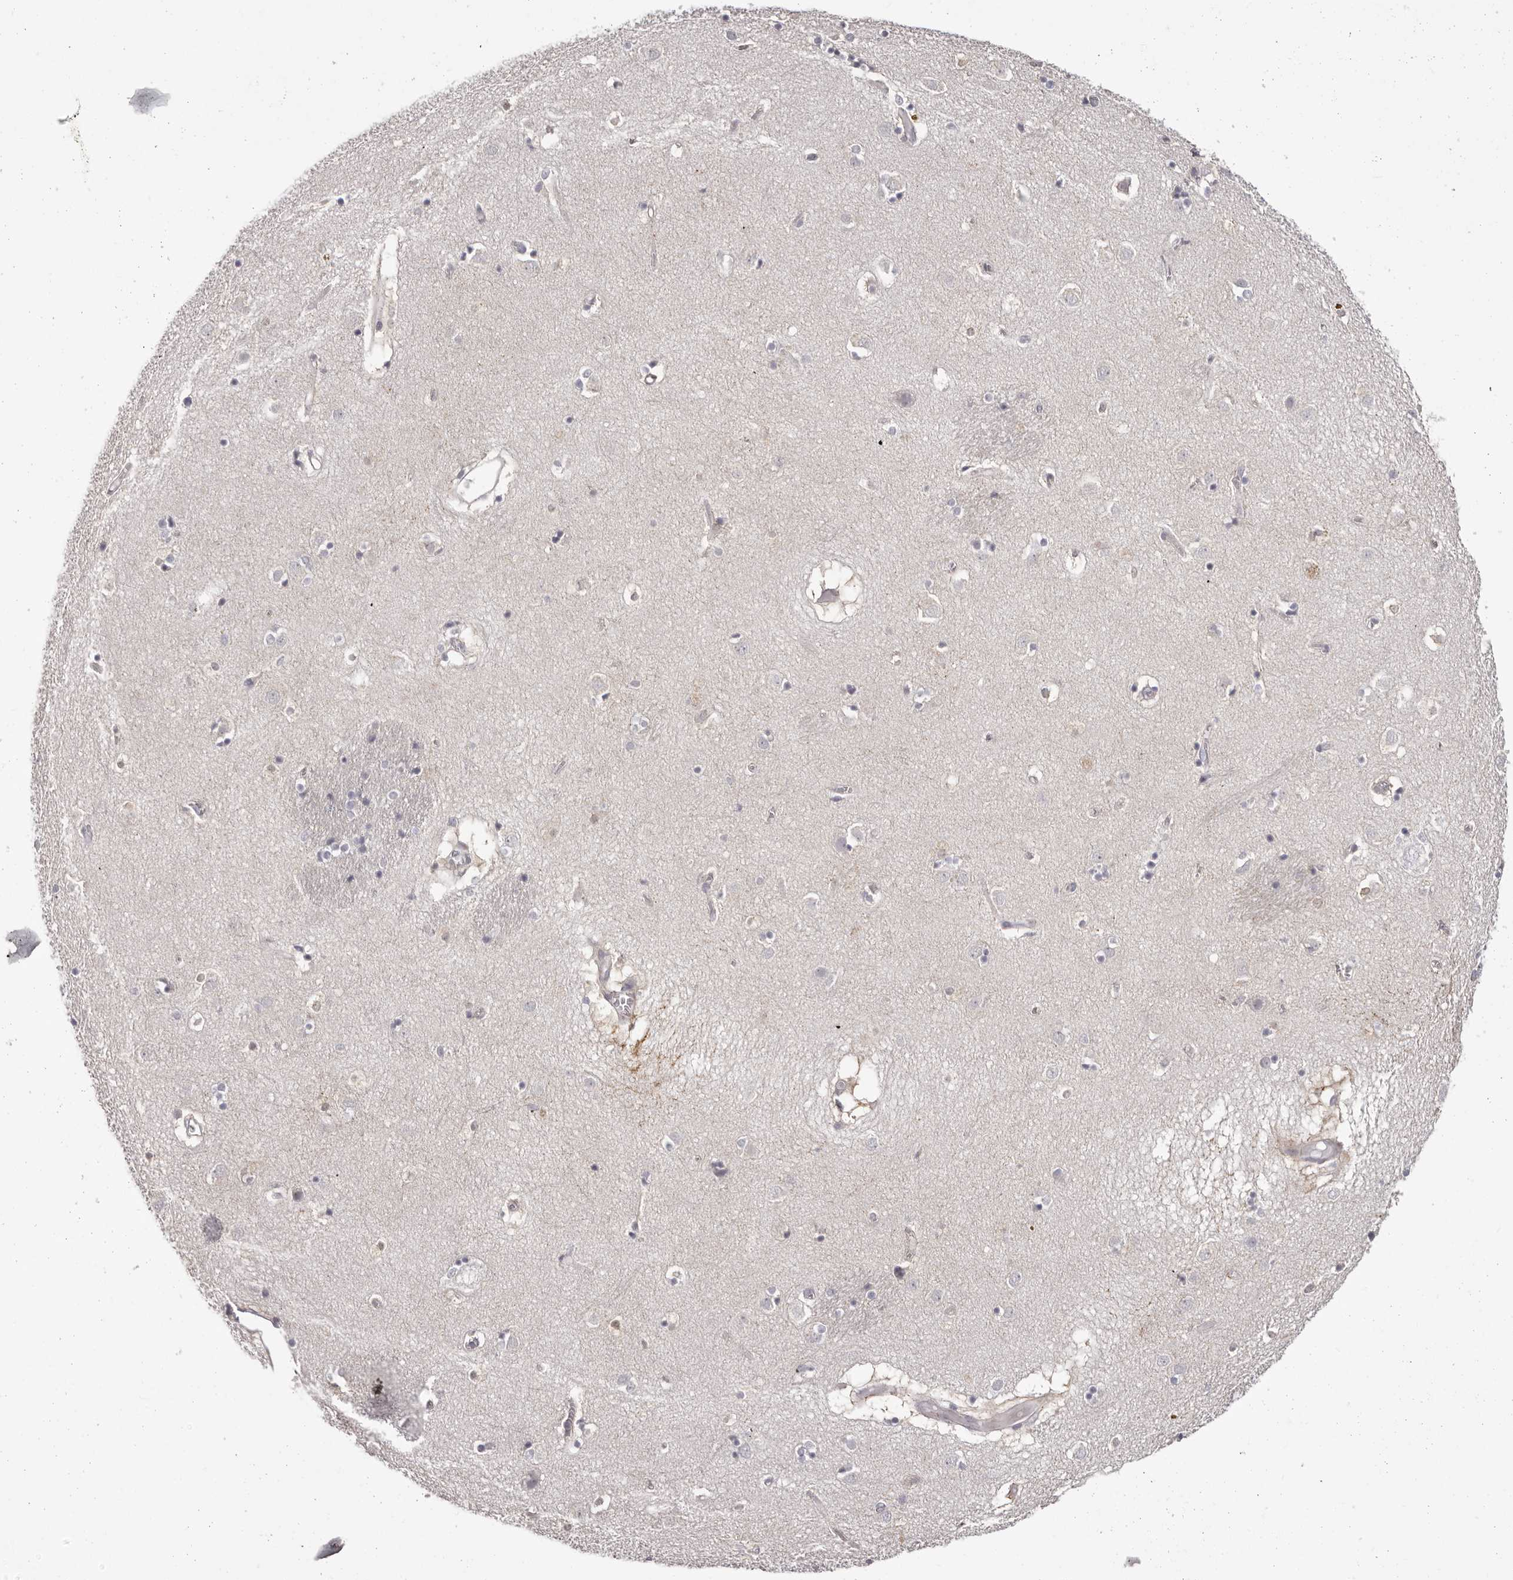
{"staining": {"intensity": "negative", "quantity": "none", "location": "none"}, "tissue": "caudate", "cell_type": "Glial cells", "image_type": "normal", "snomed": [{"axis": "morphology", "description": "Normal tissue, NOS"}, {"axis": "topography", "description": "Lateral ventricle wall"}], "caption": "Immunohistochemistry histopathology image of normal caudate: human caudate stained with DAB (3,3'-diaminobenzidine) displays no significant protein expression in glial cells. (DAB immunohistochemistry visualized using brightfield microscopy, high magnification).", "gene": "OTUD3", "patient": {"sex": "male", "age": 70}}